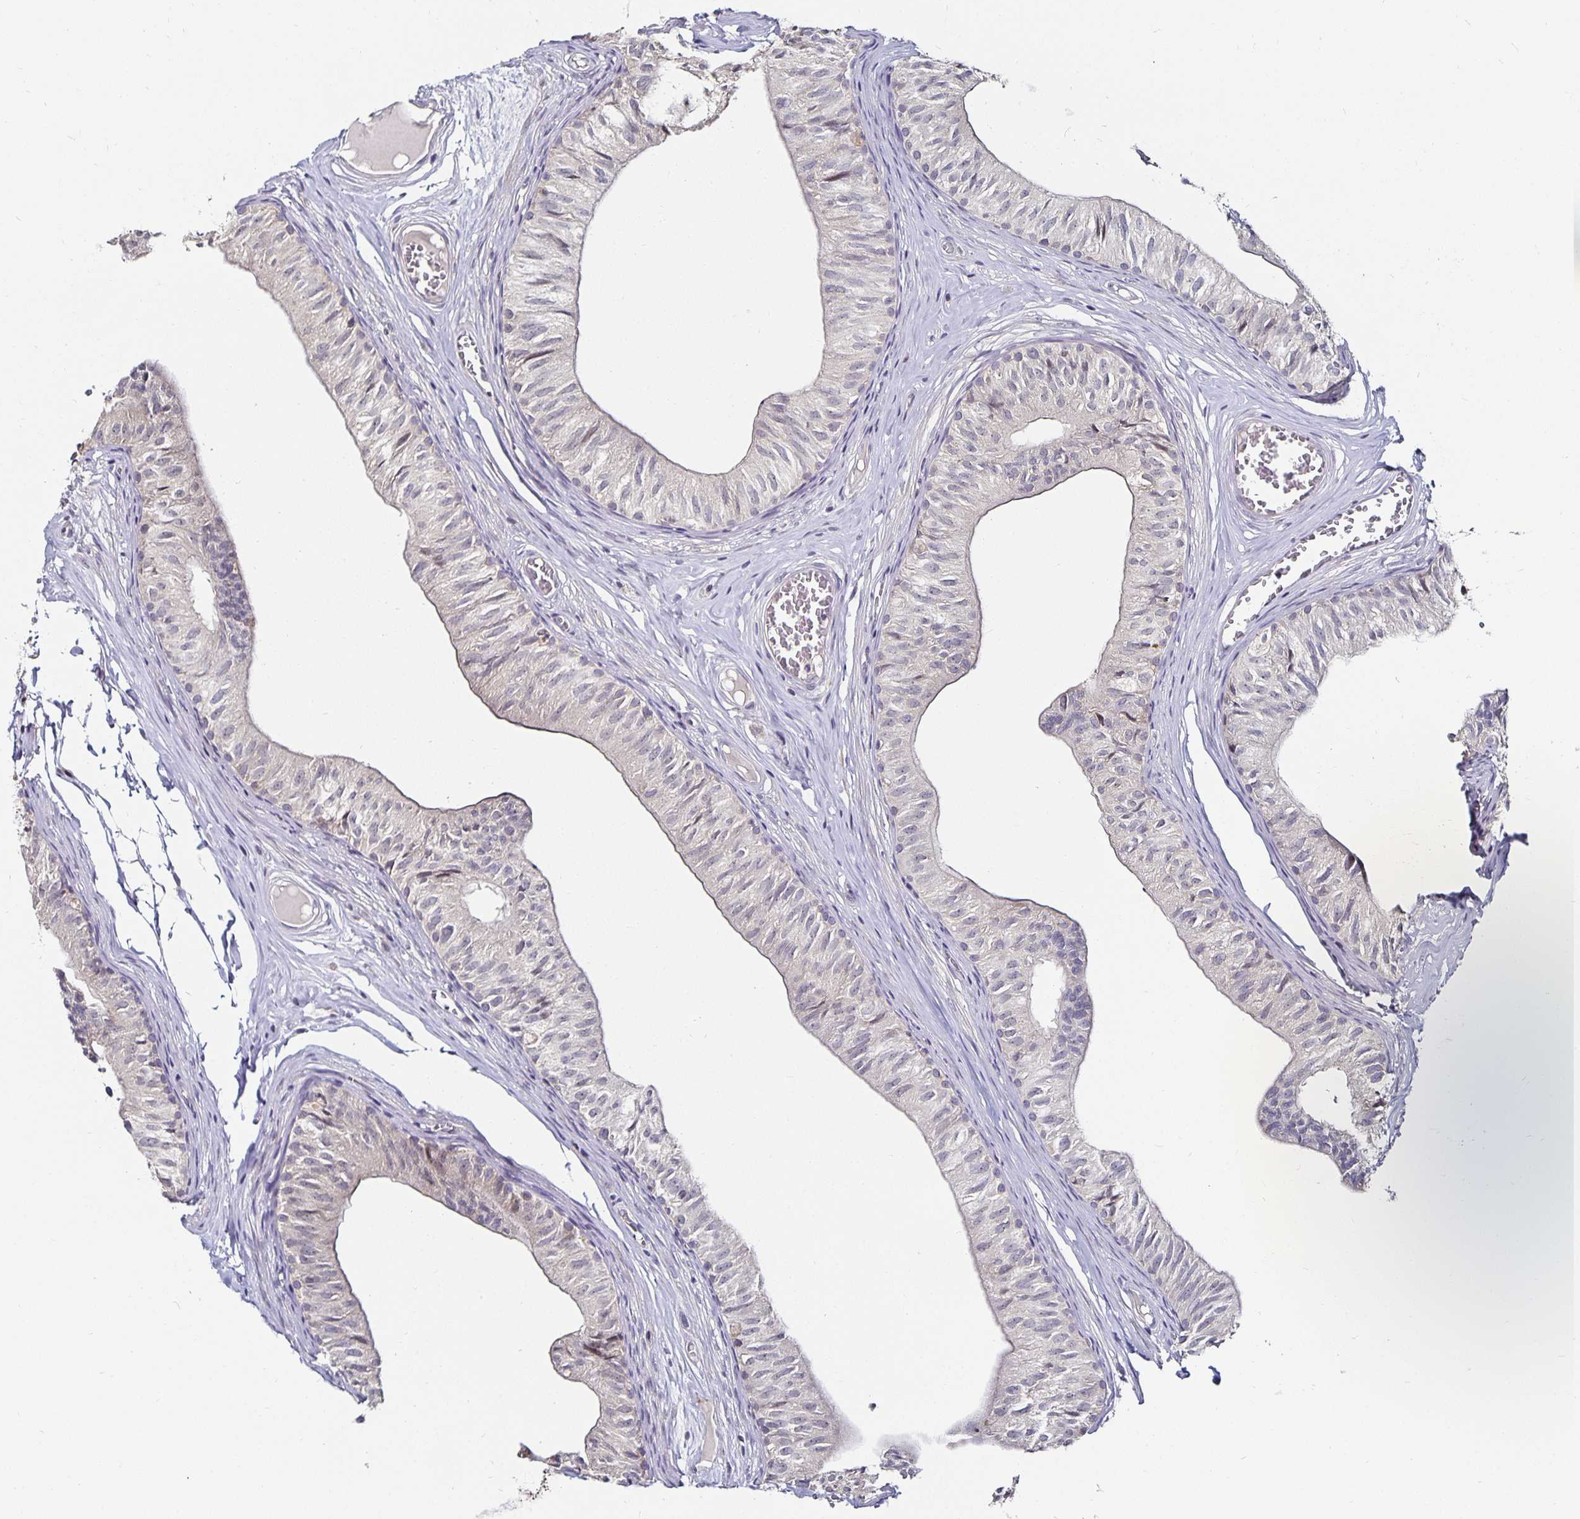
{"staining": {"intensity": "weak", "quantity": "<25%", "location": "cytoplasmic/membranous"}, "tissue": "epididymis", "cell_type": "Glandular cells", "image_type": "normal", "snomed": [{"axis": "morphology", "description": "Normal tissue, NOS"}, {"axis": "topography", "description": "Epididymis"}], "caption": "Immunohistochemistry of benign human epididymis displays no expression in glandular cells. Nuclei are stained in blue.", "gene": "ANLN", "patient": {"sex": "male", "age": 25}}